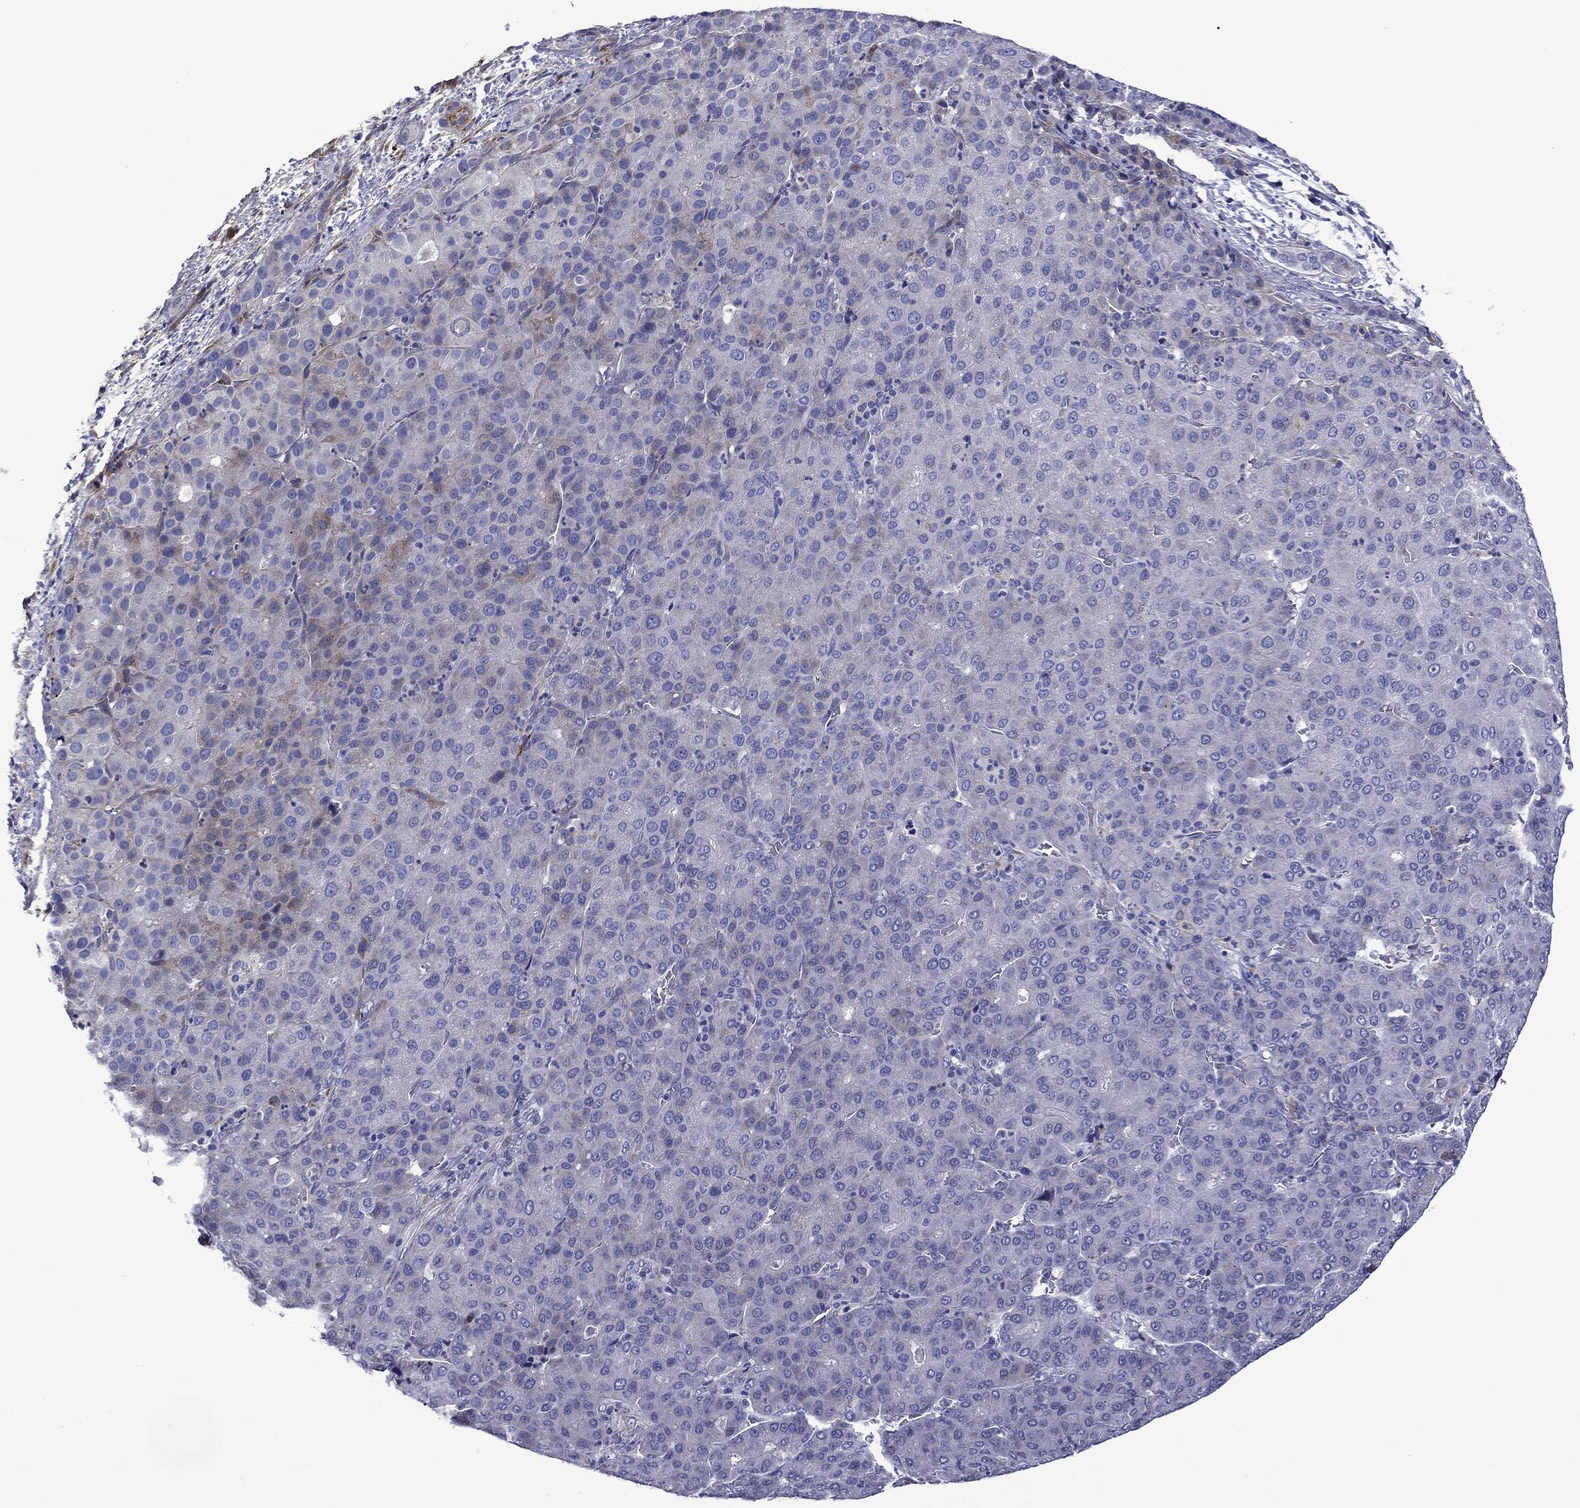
{"staining": {"intensity": "weak", "quantity": "<25%", "location": "cytoplasmic/membranous"}, "tissue": "liver cancer", "cell_type": "Tumor cells", "image_type": "cancer", "snomed": [{"axis": "morphology", "description": "Carcinoma, Hepatocellular, NOS"}, {"axis": "topography", "description": "Liver"}], "caption": "The image displays no staining of tumor cells in hepatocellular carcinoma (liver).", "gene": "HSPG2", "patient": {"sex": "male", "age": 65}}